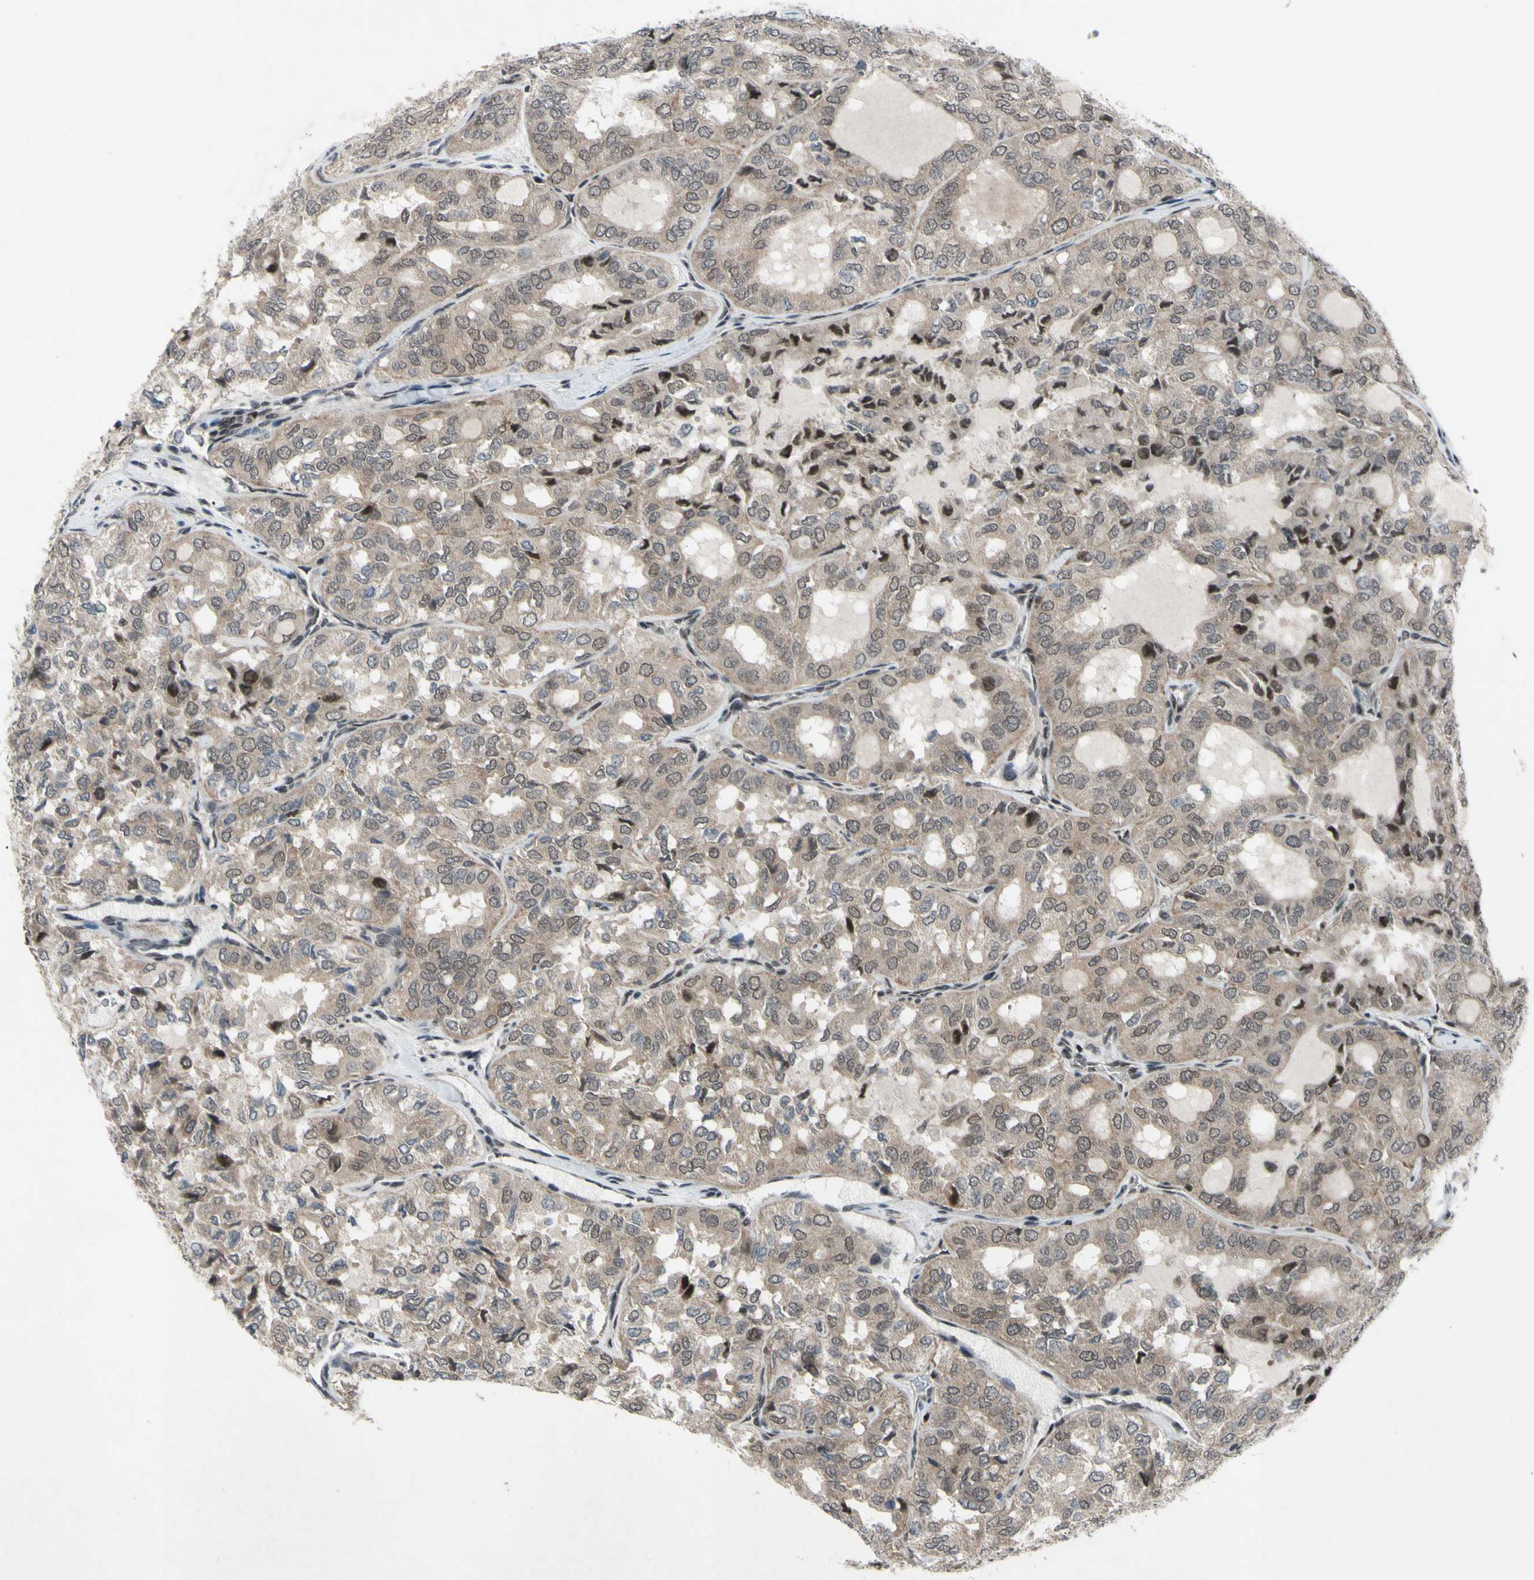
{"staining": {"intensity": "weak", "quantity": "25%-75%", "location": "cytoplasmic/membranous,nuclear"}, "tissue": "thyroid cancer", "cell_type": "Tumor cells", "image_type": "cancer", "snomed": [{"axis": "morphology", "description": "Follicular adenoma carcinoma, NOS"}, {"axis": "topography", "description": "Thyroid gland"}], "caption": "DAB (3,3'-diaminobenzidine) immunohistochemical staining of human thyroid follicular adenoma carcinoma displays weak cytoplasmic/membranous and nuclear protein positivity in about 25%-75% of tumor cells.", "gene": "XPO1", "patient": {"sex": "male", "age": 75}}